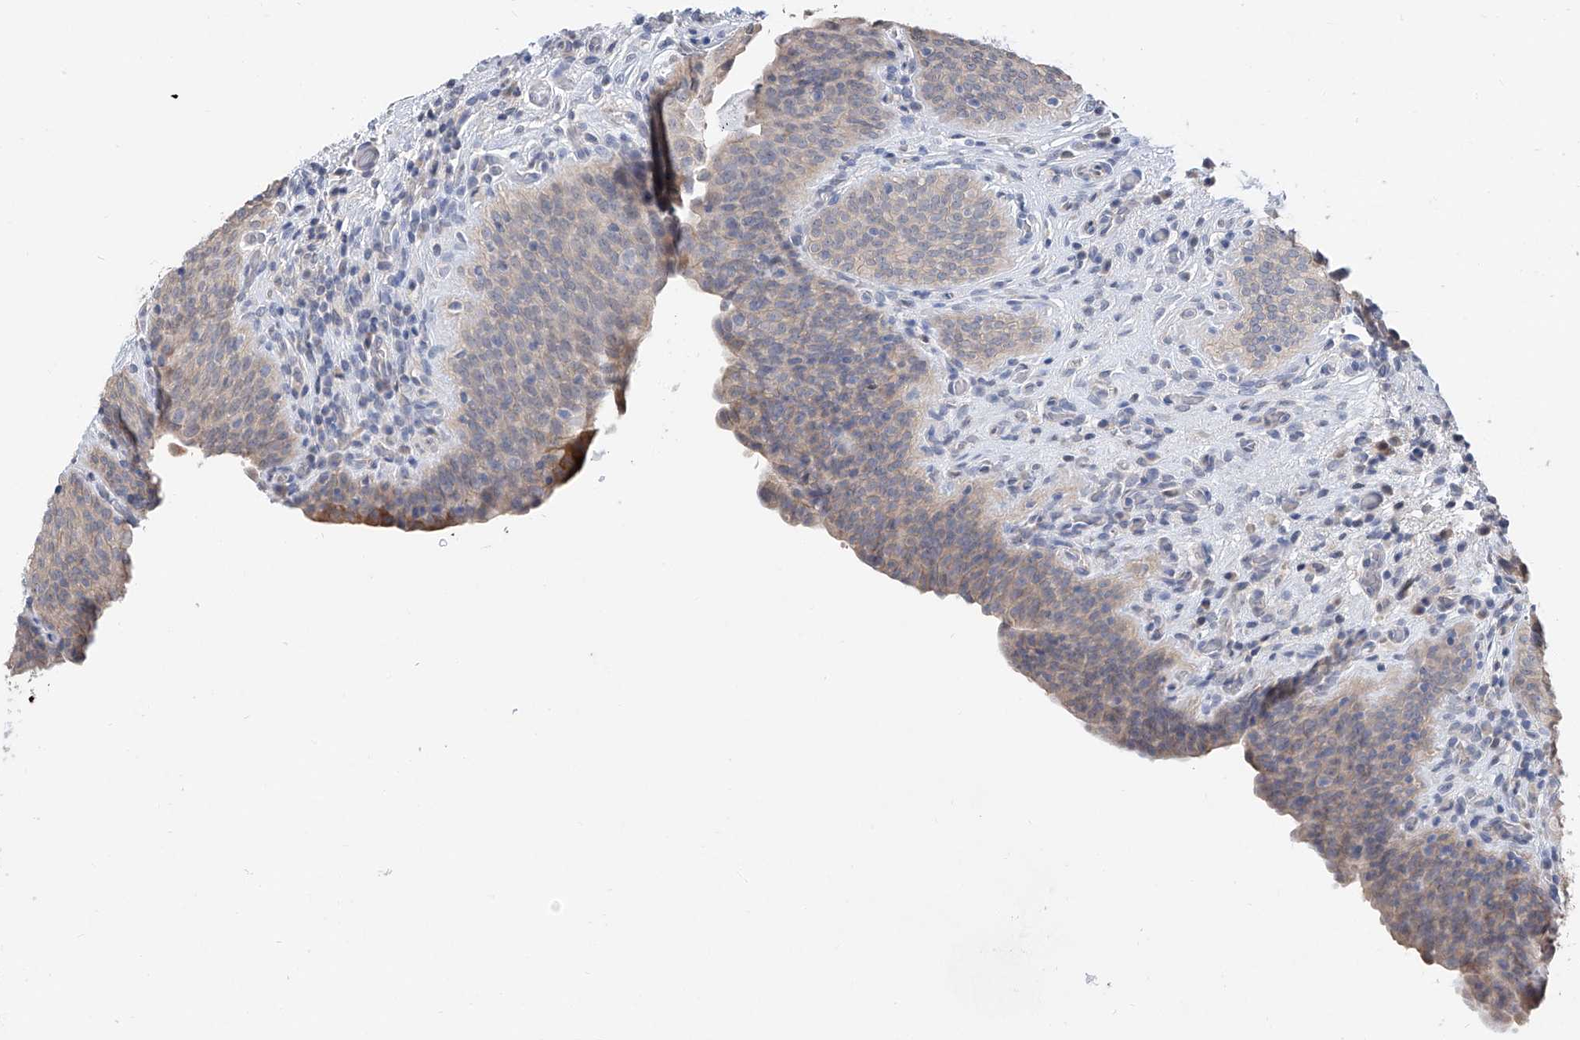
{"staining": {"intensity": "weak", "quantity": "<25%", "location": "cytoplasmic/membranous"}, "tissue": "urinary bladder", "cell_type": "Urothelial cells", "image_type": "normal", "snomed": [{"axis": "morphology", "description": "Normal tissue, NOS"}, {"axis": "topography", "description": "Urinary bladder"}], "caption": "Urothelial cells are negative for brown protein staining in unremarkable urinary bladder. (Immunohistochemistry (ihc), brightfield microscopy, high magnification).", "gene": "FUCA2", "patient": {"sex": "male", "age": 83}}